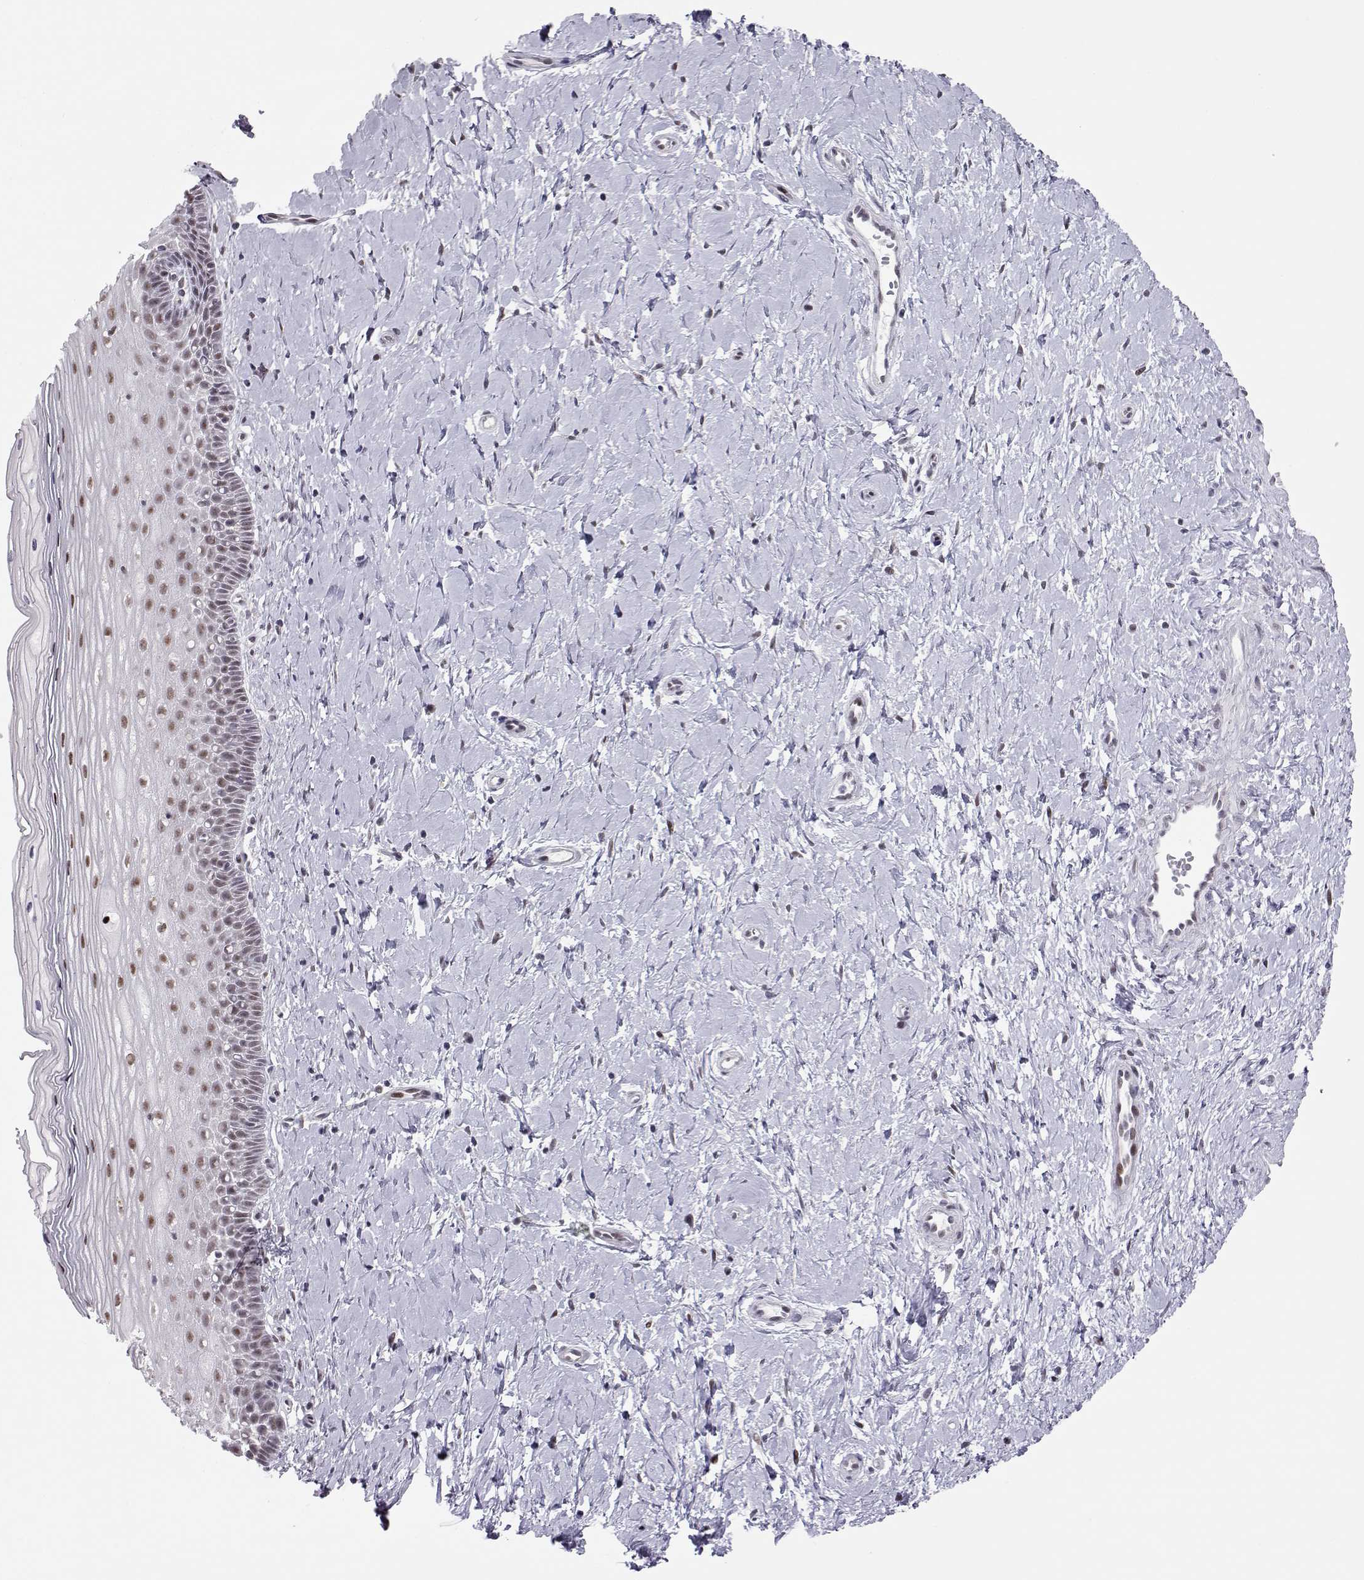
{"staining": {"intensity": "weak", "quantity": ">75%", "location": "nuclear"}, "tissue": "cervix", "cell_type": "Glandular cells", "image_type": "normal", "snomed": [{"axis": "morphology", "description": "Normal tissue, NOS"}, {"axis": "topography", "description": "Cervix"}], "caption": "A brown stain labels weak nuclear positivity of a protein in glandular cells of unremarkable cervix. The staining is performed using DAB (3,3'-diaminobenzidine) brown chromogen to label protein expression. The nuclei are counter-stained blue using hematoxylin.", "gene": "SIX6", "patient": {"sex": "female", "age": 37}}